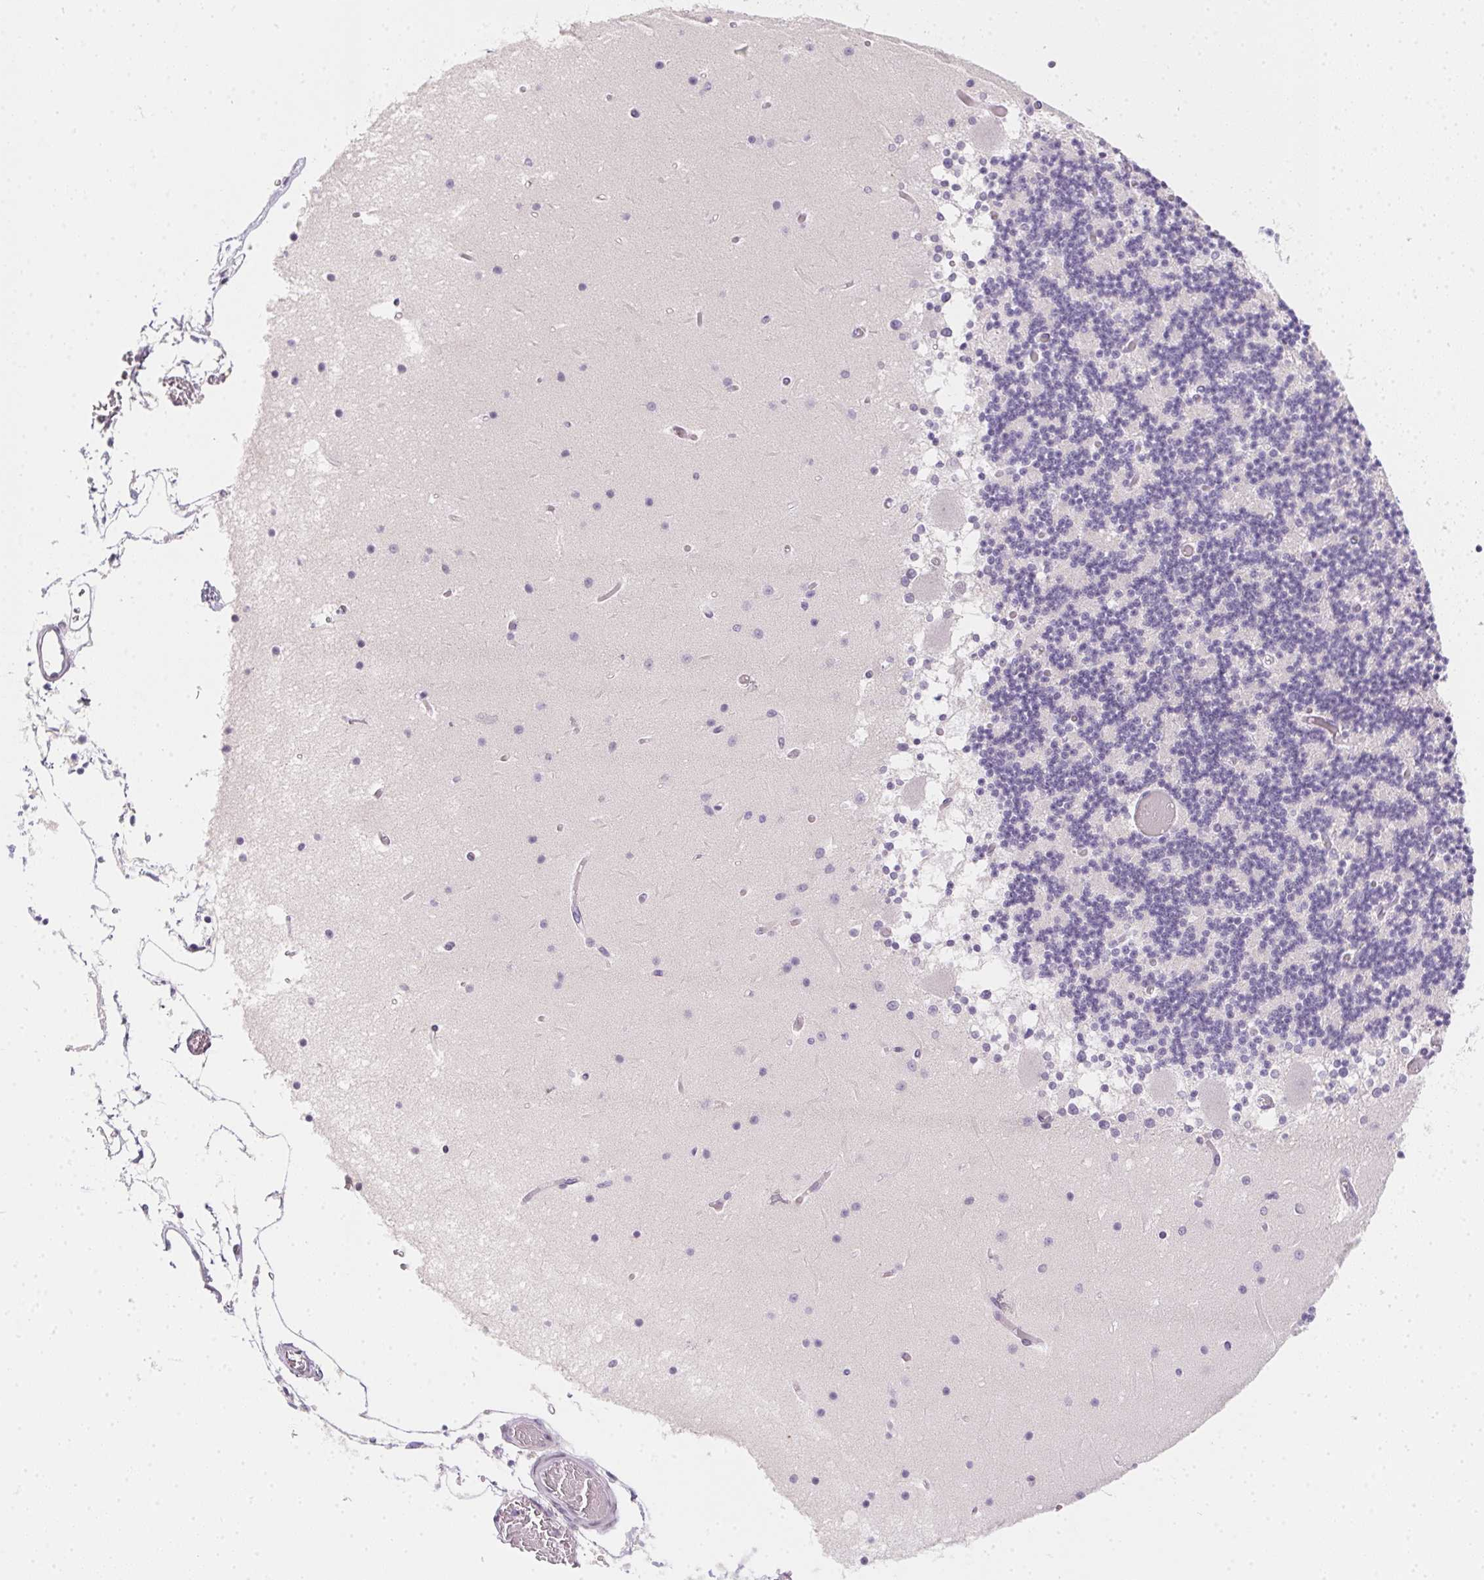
{"staining": {"intensity": "negative", "quantity": "none", "location": "none"}, "tissue": "cerebellum", "cell_type": "Cells in granular layer", "image_type": "normal", "snomed": [{"axis": "morphology", "description": "Normal tissue, NOS"}, {"axis": "topography", "description": "Cerebellum"}], "caption": "This is an IHC image of normal human cerebellum. There is no positivity in cells in granular layer.", "gene": "MORC1", "patient": {"sex": "female", "age": 28}}